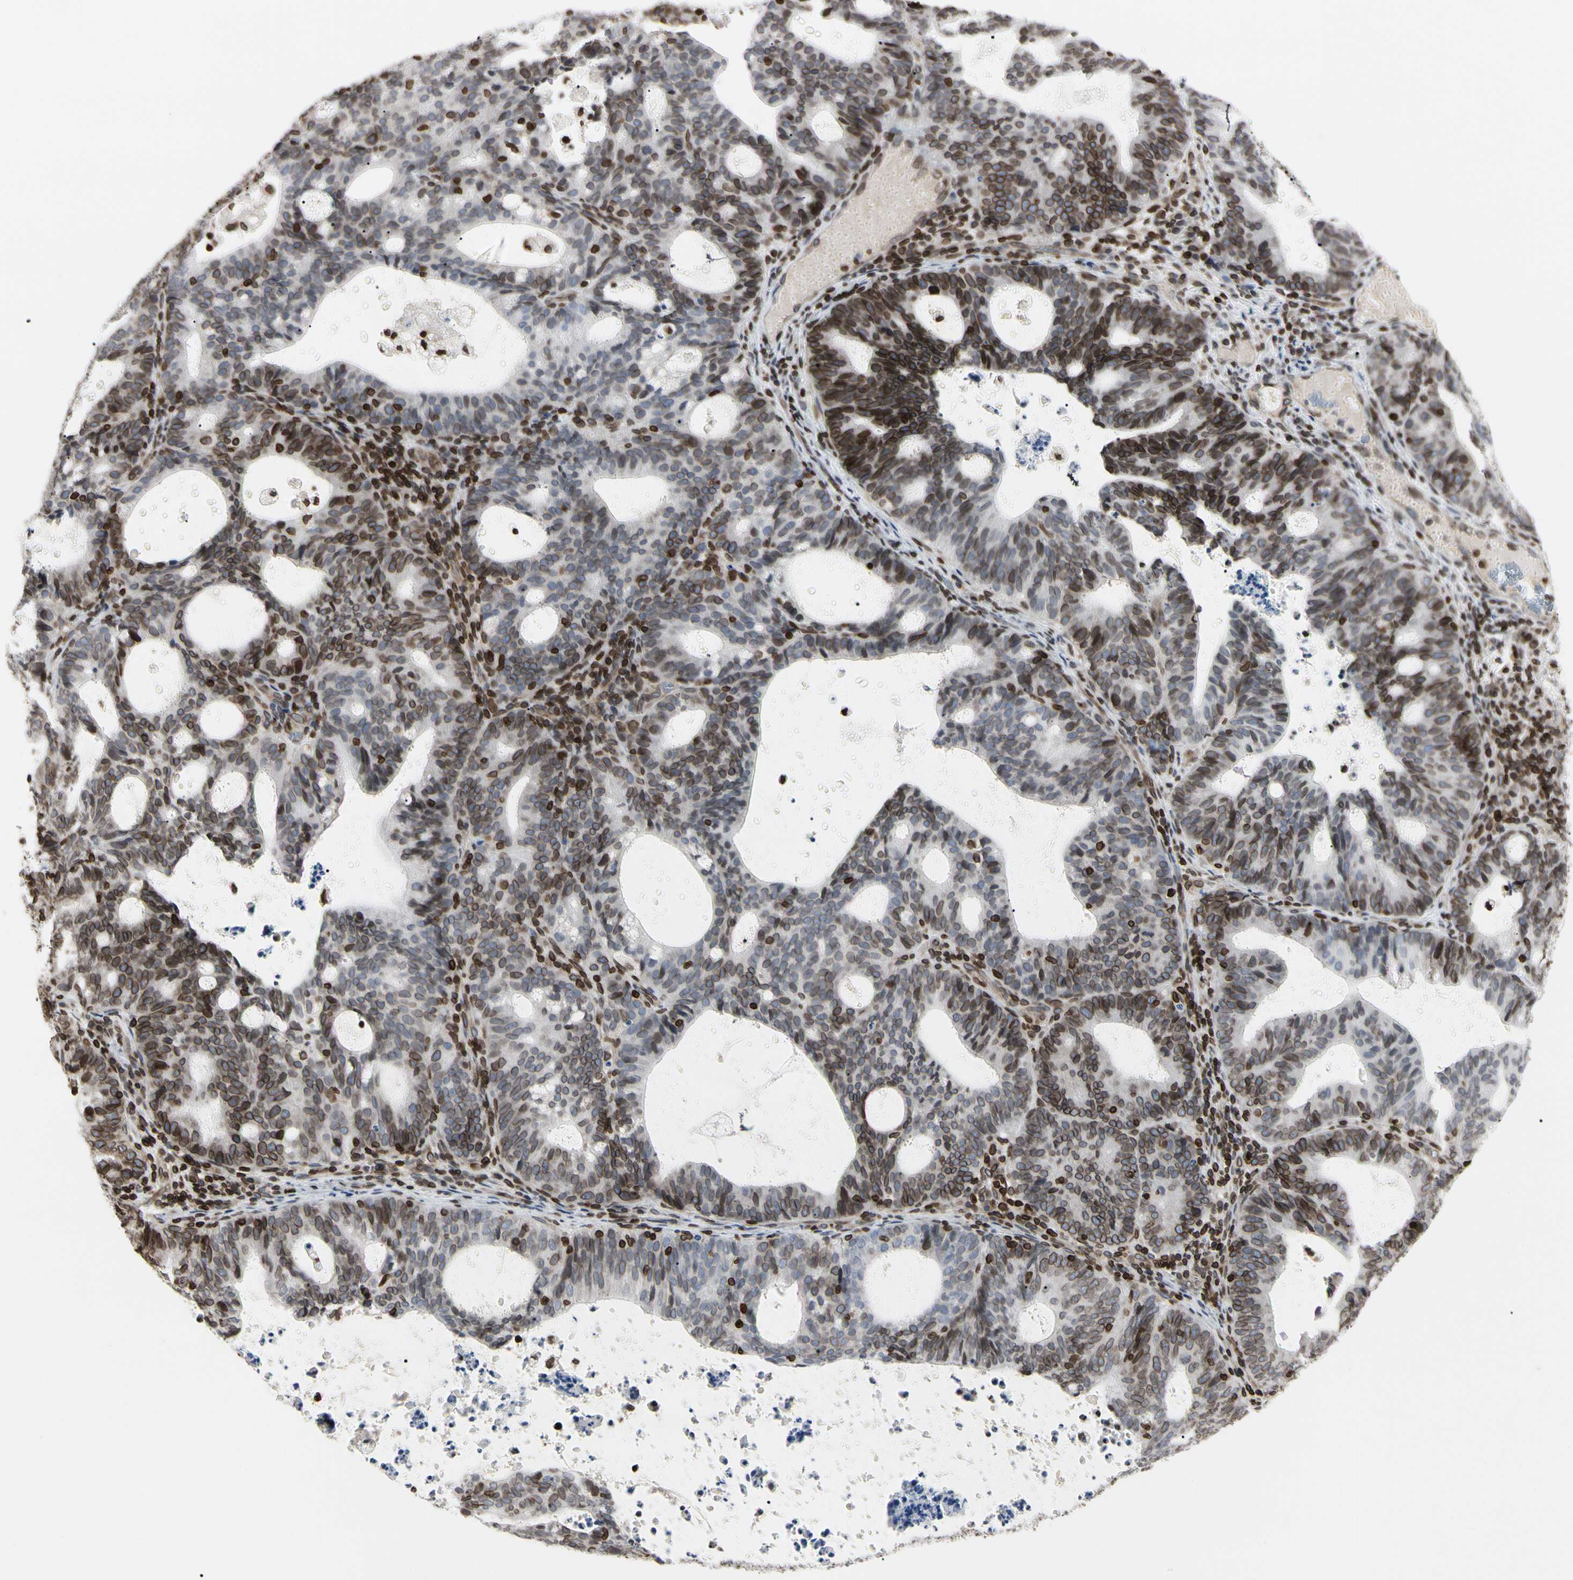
{"staining": {"intensity": "strong", "quantity": "25%-75%", "location": "cytoplasmic/membranous,nuclear"}, "tissue": "endometrial cancer", "cell_type": "Tumor cells", "image_type": "cancer", "snomed": [{"axis": "morphology", "description": "Adenocarcinoma, NOS"}, {"axis": "topography", "description": "Uterus"}], "caption": "Protein staining displays strong cytoplasmic/membranous and nuclear positivity in about 25%-75% of tumor cells in endometrial cancer (adenocarcinoma). (DAB = brown stain, brightfield microscopy at high magnification).", "gene": "TMPO", "patient": {"sex": "female", "age": 83}}